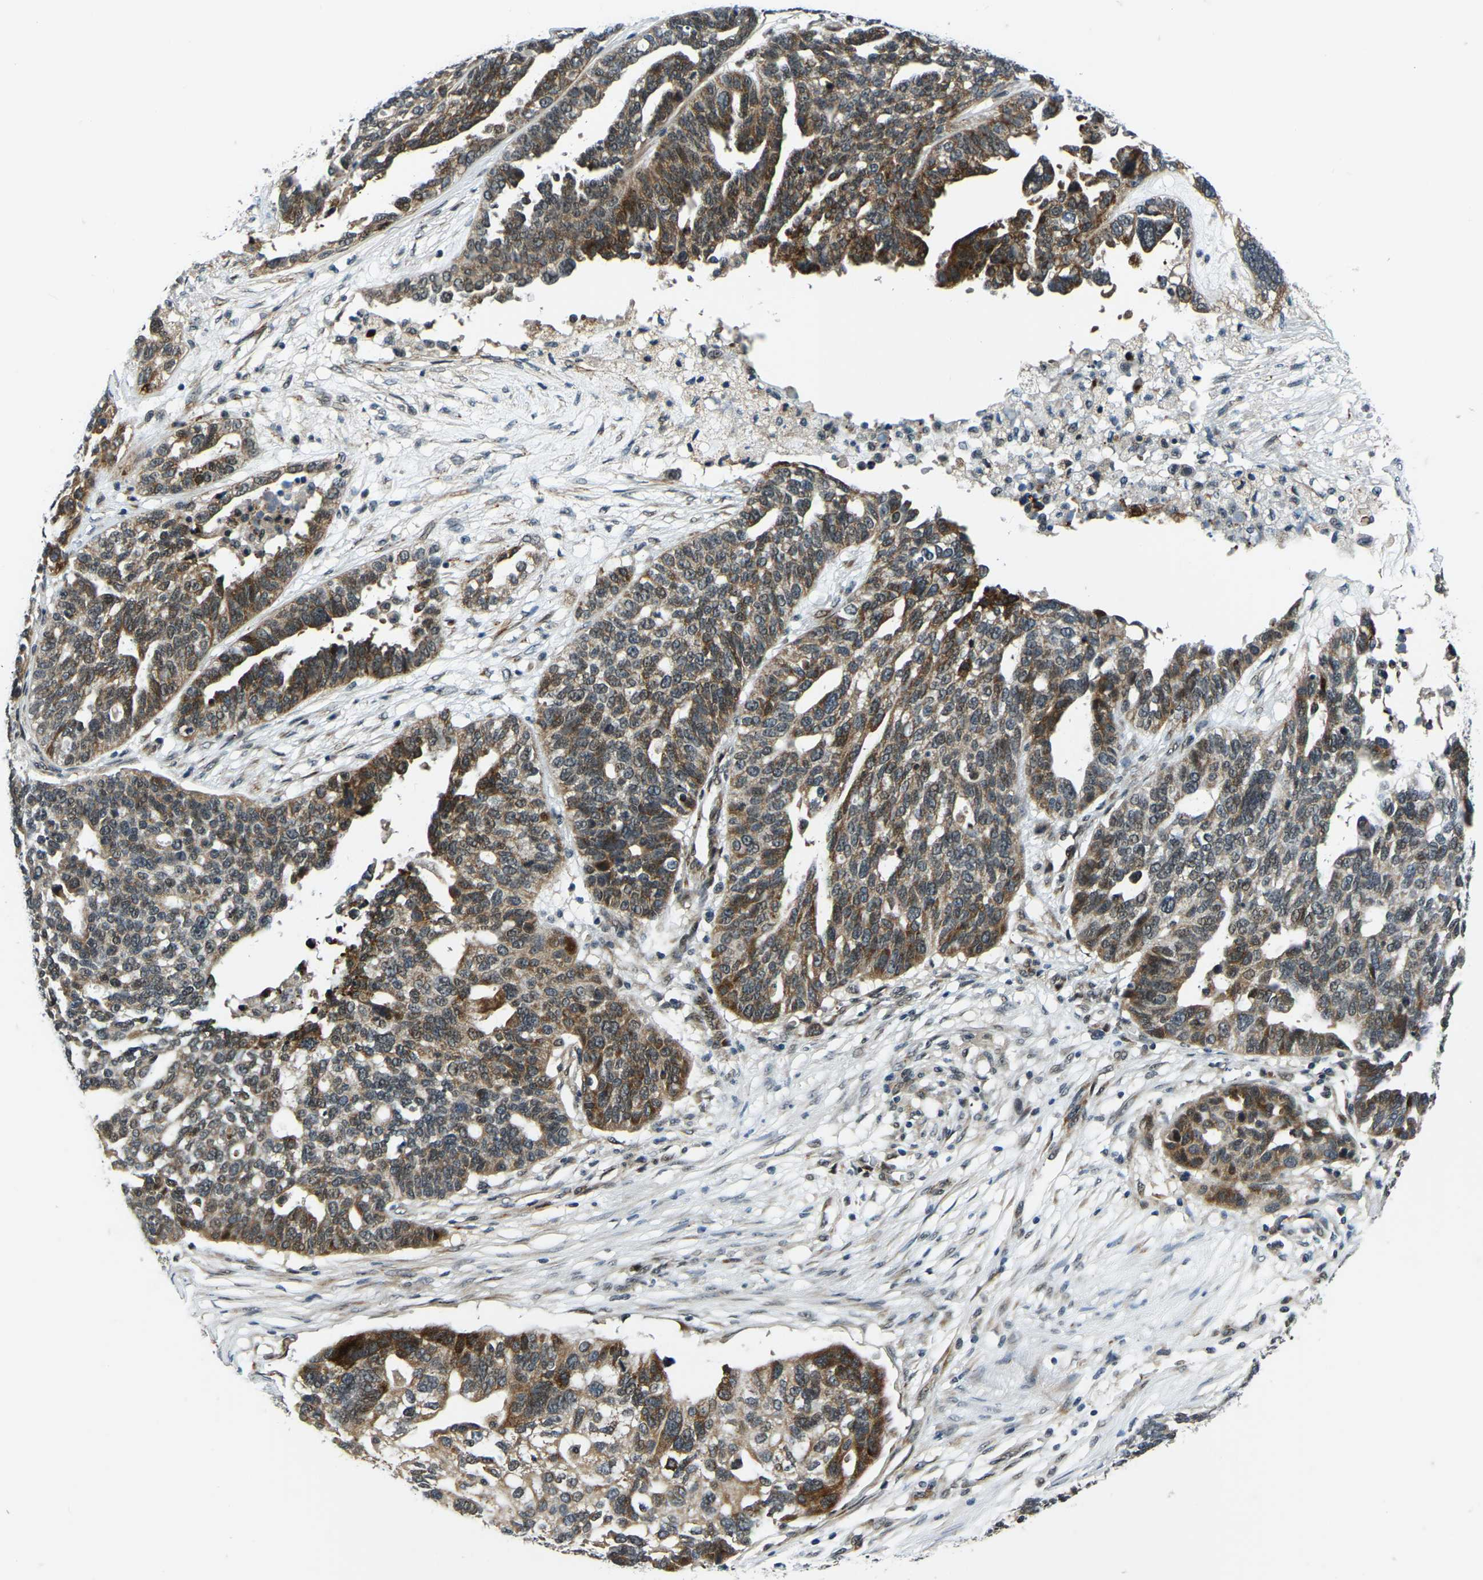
{"staining": {"intensity": "moderate", "quantity": ">75%", "location": "cytoplasmic/membranous"}, "tissue": "ovarian cancer", "cell_type": "Tumor cells", "image_type": "cancer", "snomed": [{"axis": "morphology", "description": "Cystadenocarcinoma, serous, NOS"}, {"axis": "topography", "description": "Ovary"}], "caption": "Tumor cells reveal medium levels of moderate cytoplasmic/membranous positivity in about >75% of cells in ovarian cancer (serous cystadenocarcinoma).", "gene": "ING2", "patient": {"sex": "female", "age": 59}}